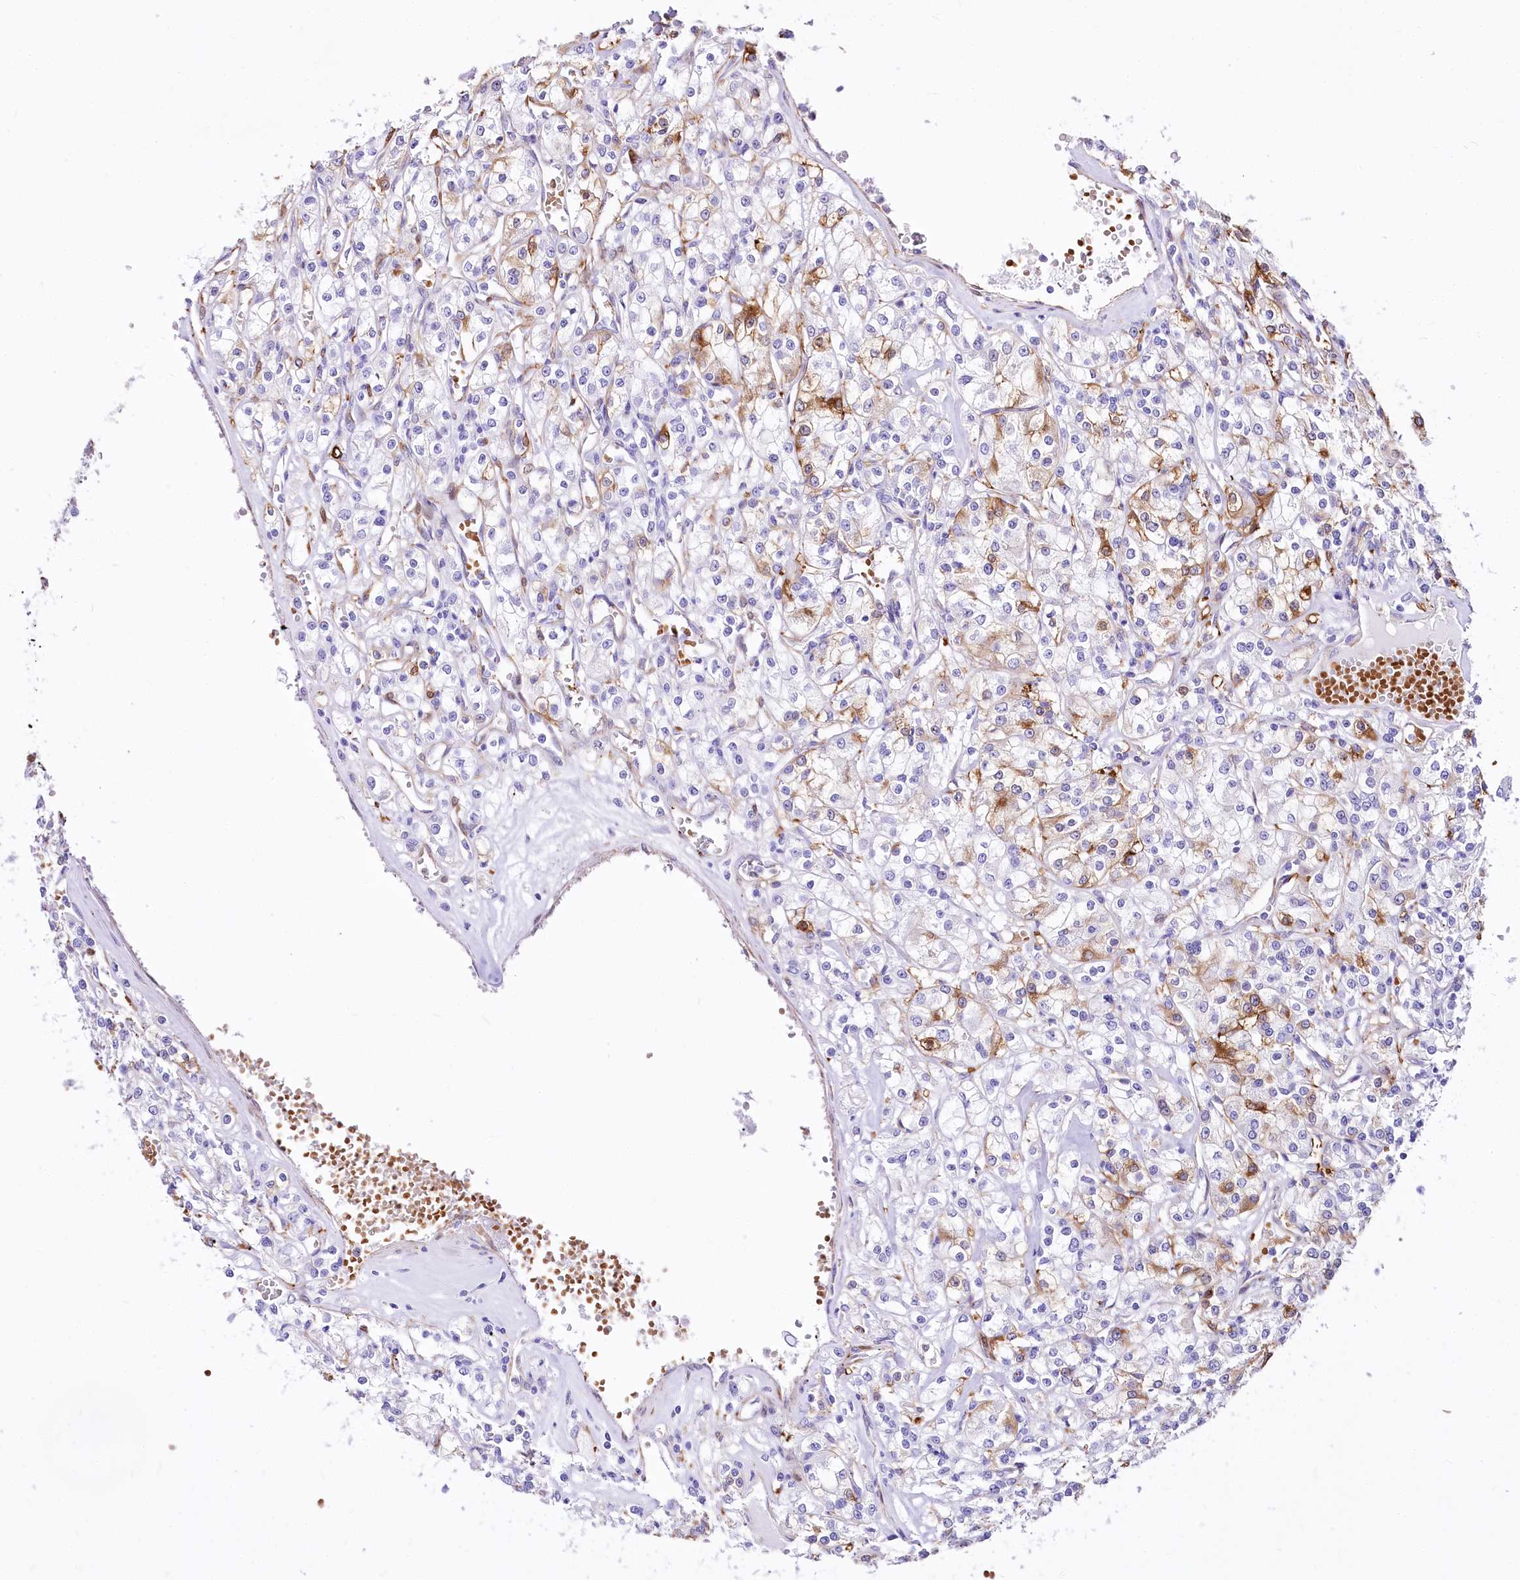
{"staining": {"intensity": "moderate", "quantity": "<25%", "location": "cytoplasmic/membranous"}, "tissue": "renal cancer", "cell_type": "Tumor cells", "image_type": "cancer", "snomed": [{"axis": "morphology", "description": "Adenocarcinoma, NOS"}, {"axis": "topography", "description": "Kidney"}], "caption": "High-power microscopy captured an immunohistochemistry histopathology image of adenocarcinoma (renal), revealing moderate cytoplasmic/membranous positivity in about <25% of tumor cells.", "gene": "PTMS", "patient": {"sex": "female", "age": 59}}